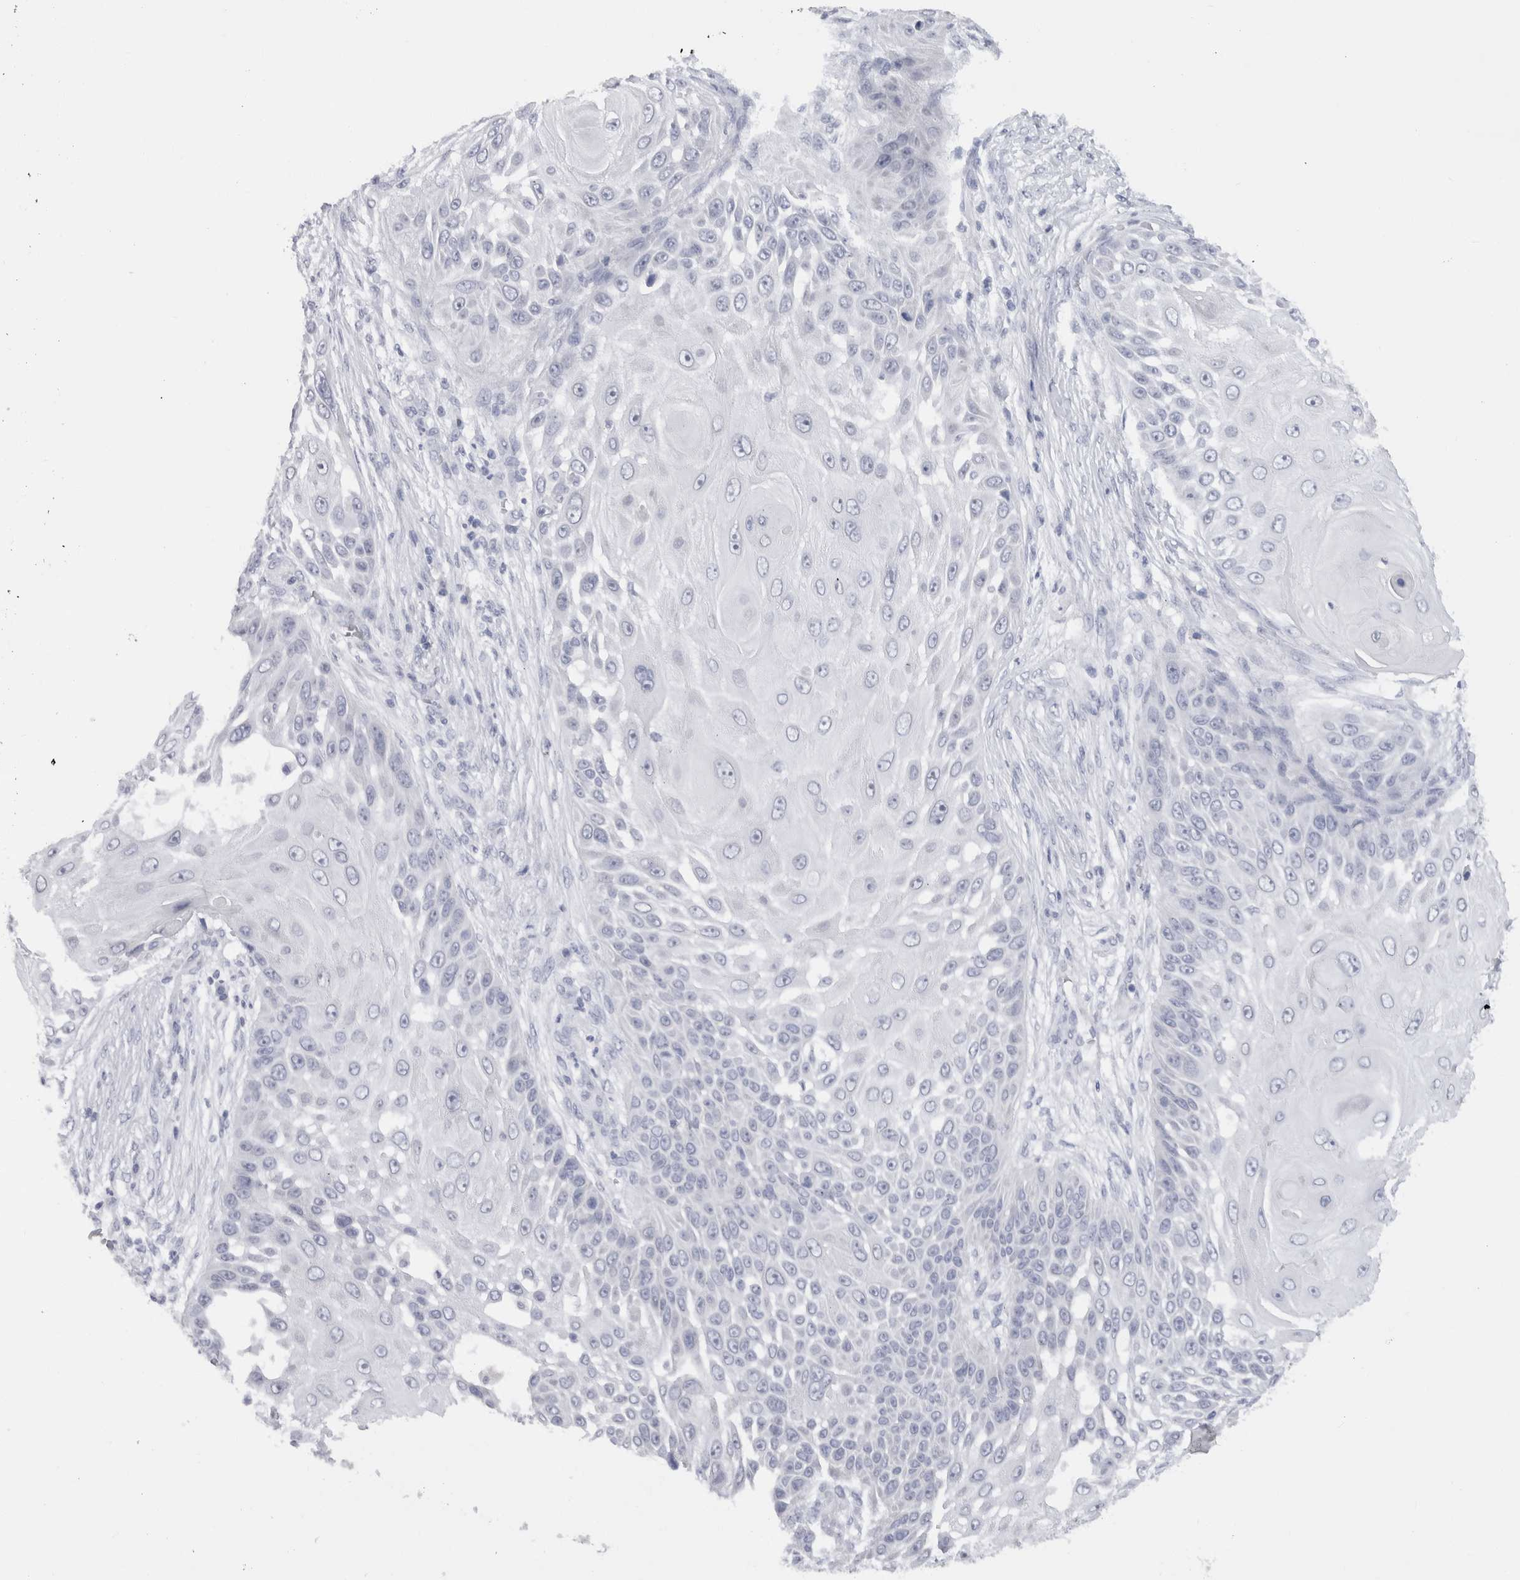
{"staining": {"intensity": "negative", "quantity": "none", "location": "none"}, "tissue": "skin cancer", "cell_type": "Tumor cells", "image_type": "cancer", "snomed": [{"axis": "morphology", "description": "Squamous cell carcinoma, NOS"}, {"axis": "topography", "description": "Skin"}], "caption": "This is an immunohistochemistry histopathology image of human squamous cell carcinoma (skin). There is no staining in tumor cells.", "gene": "C9orf50", "patient": {"sex": "female", "age": 44}}